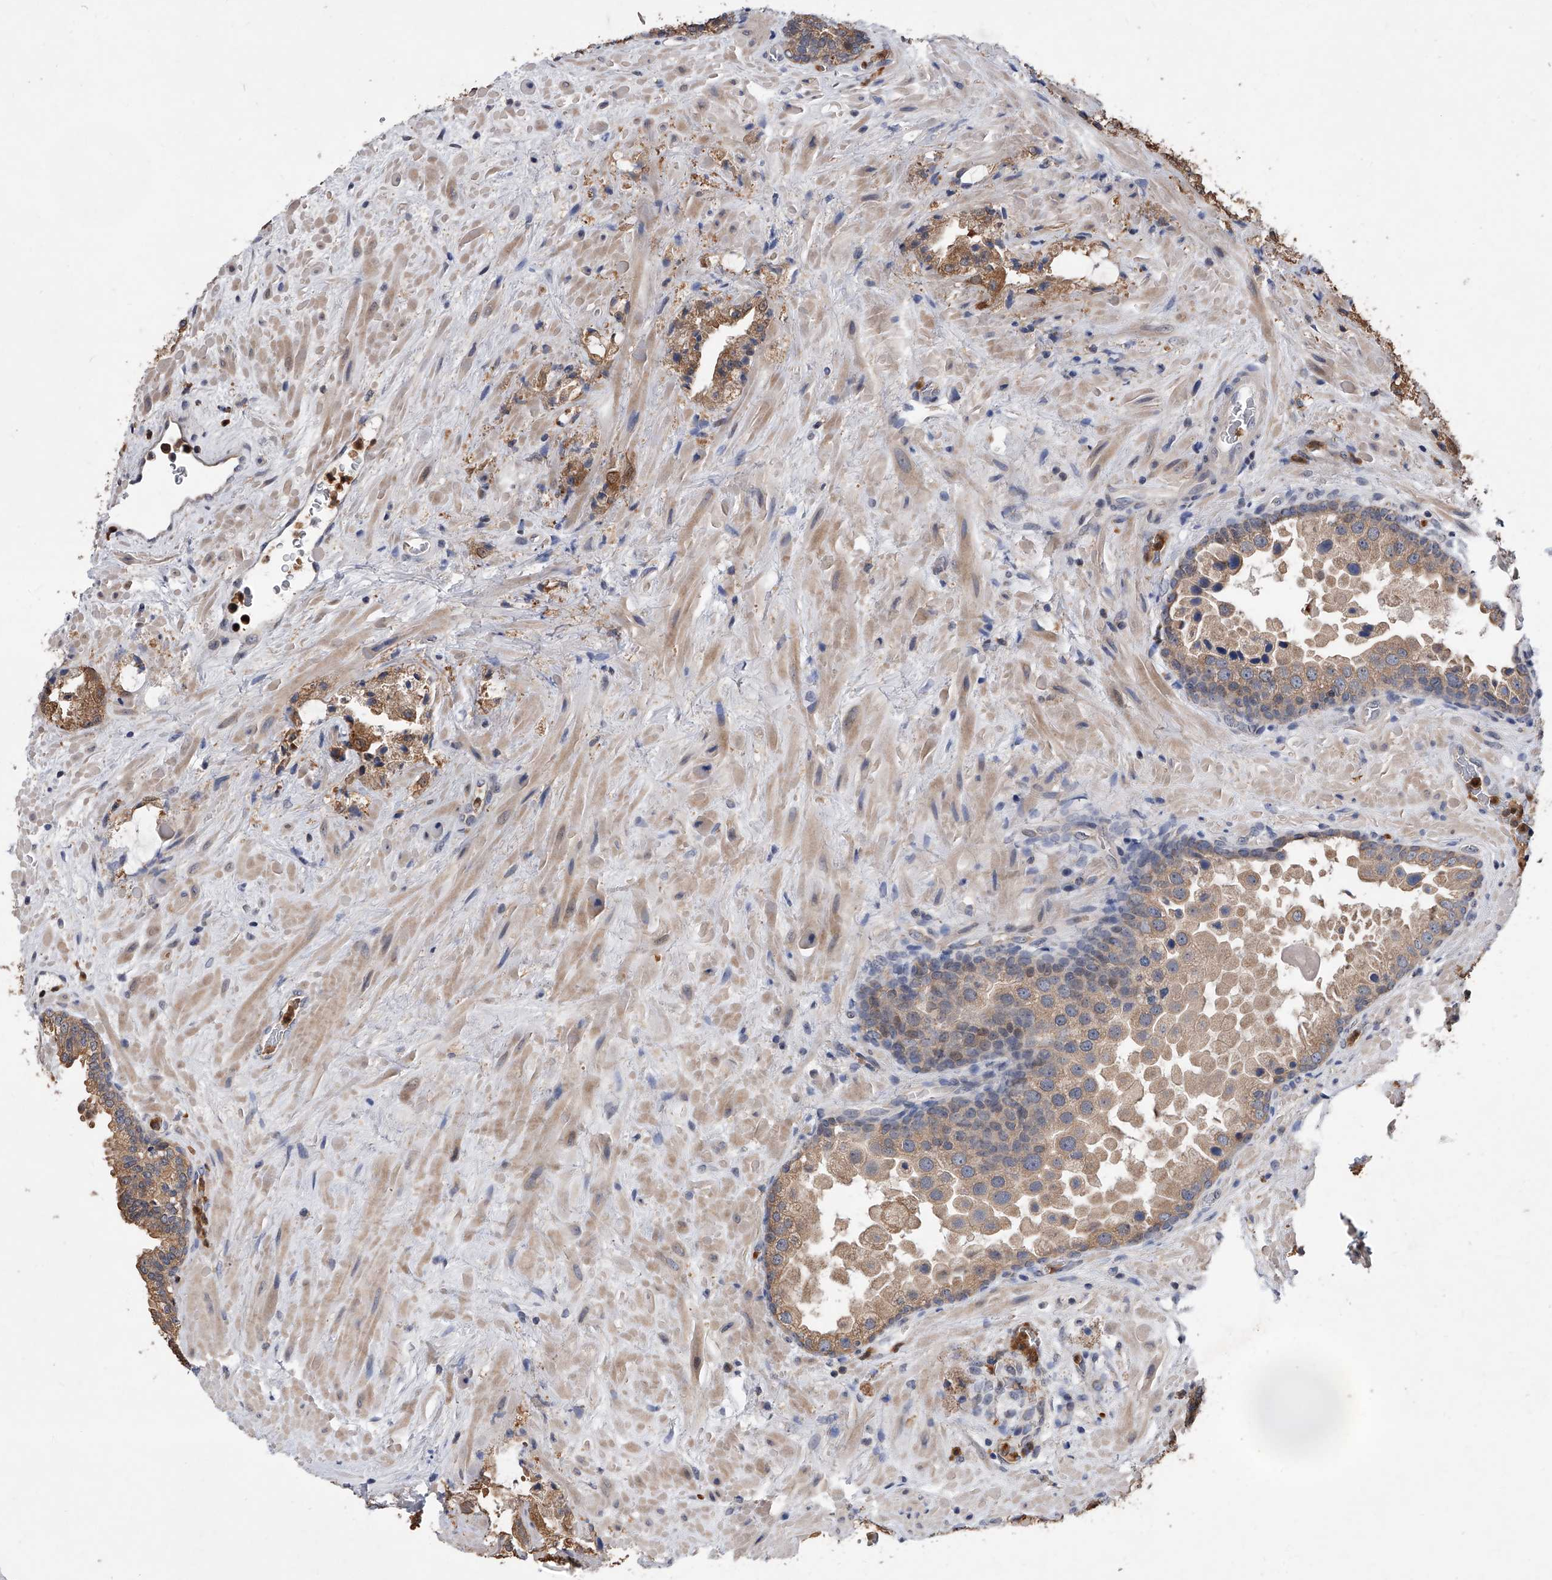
{"staining": {"intensity": "moderate", "quantity": ">75%", "location": "cytoplasmic/membranous"}, "tissue": "prostate cancer", "cell_type": "Tumor cells", "image_type": "cancer", "snomed": [{"axis": "morphology", "description": "Adenocarcinoma, High grade"}, {"axis": "topography", "description": "Prostate"}], "caption": "Immunohistochemistry (IHC) of human prostate adenocarcinoma (high-grade) demonstrates medium levels of moderate cytoplasmic/membranous staining in approximately >75% of tumor cells. The staining was performed using DAB, with brown indicating positive protein expression. Nuclei are stained blue with hematoxylin.", "gene": "BHLHE23", "patient": {"sex": "male", "age": 64}}